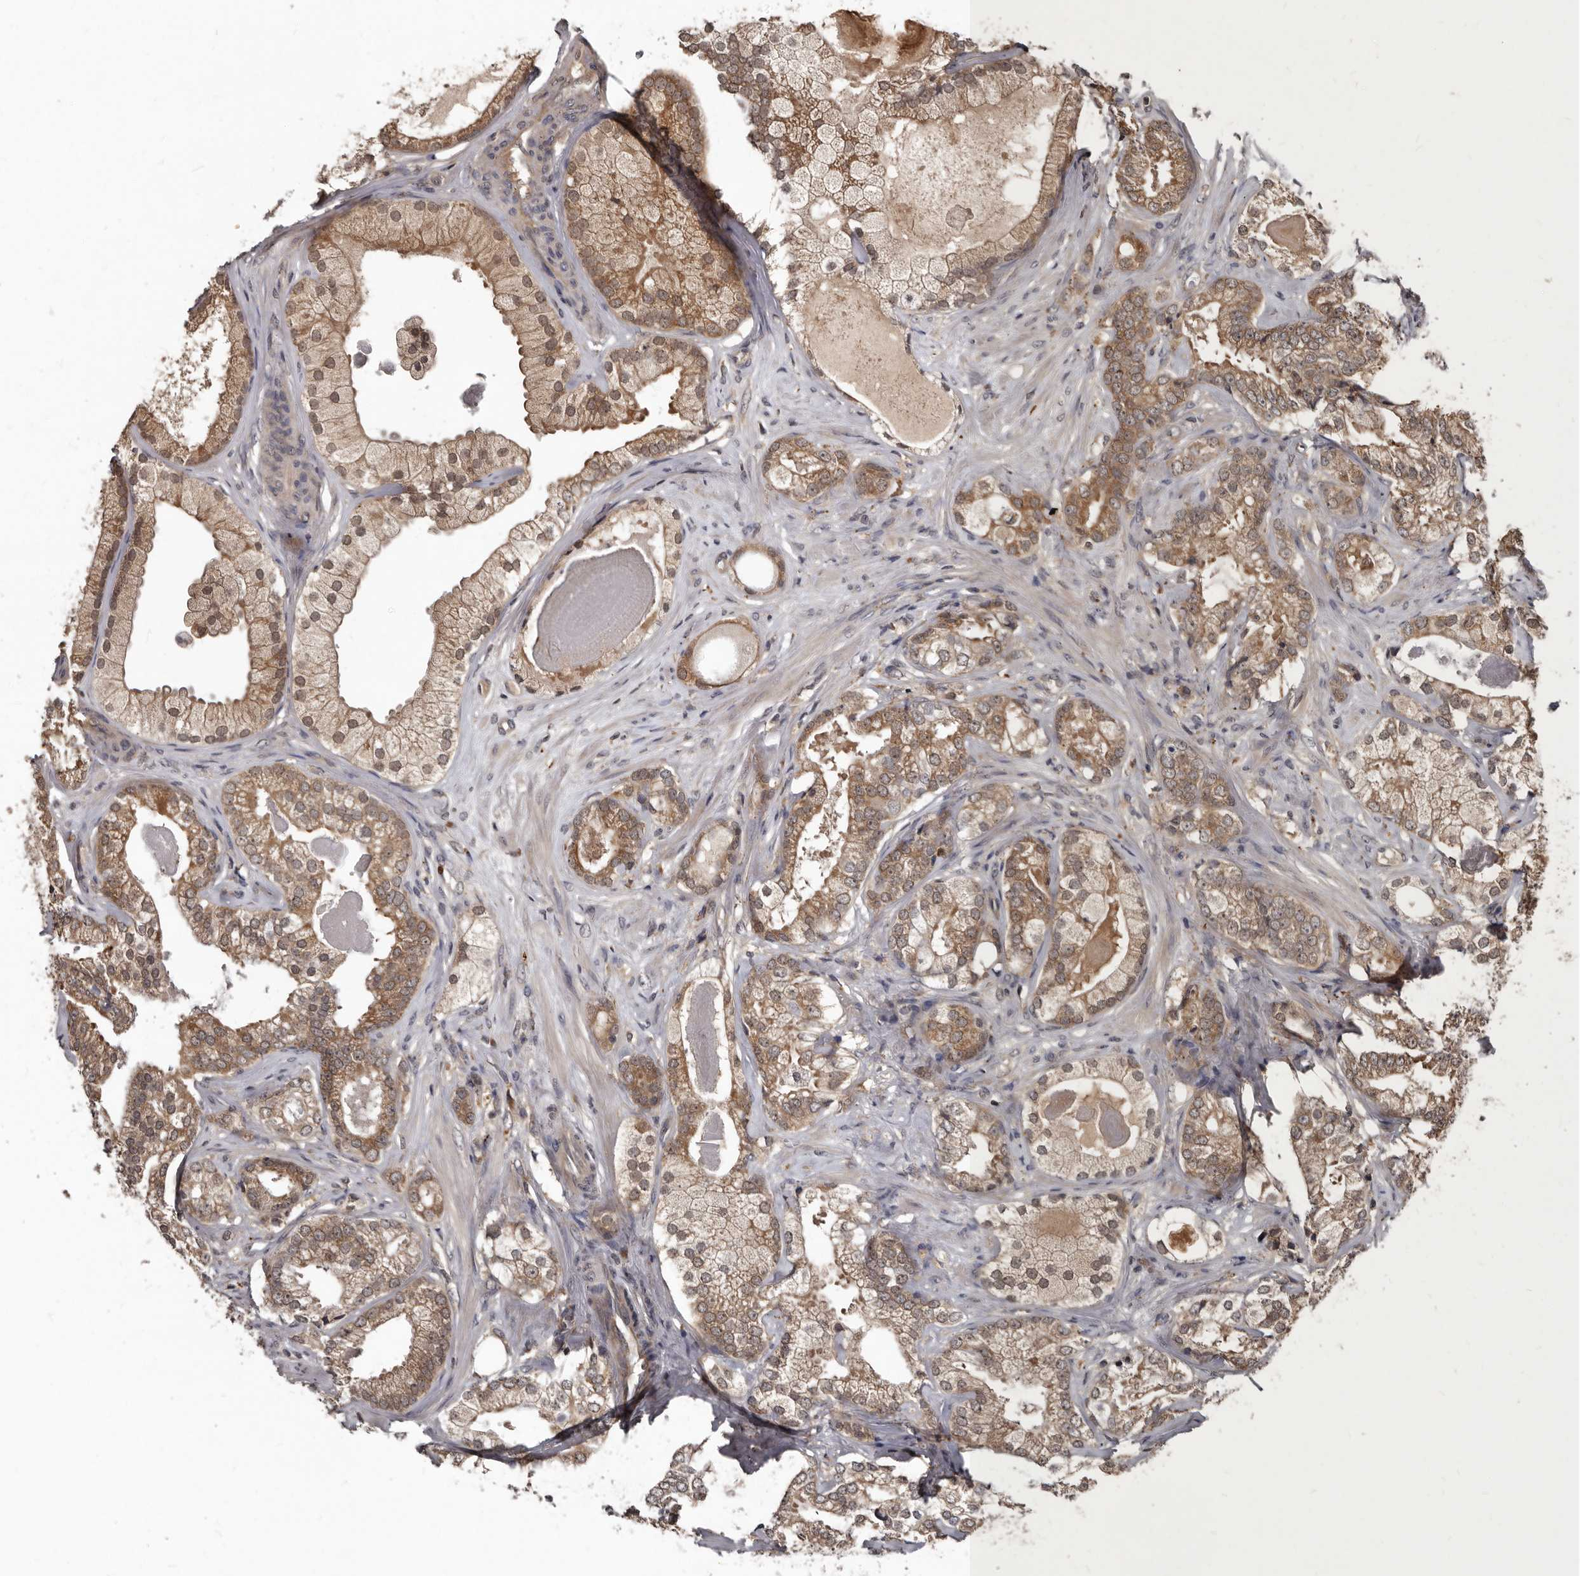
{"staining": {"intensity": "moderate", "quantity": ">75%", "location": "cytoplasmic/membranous"}, "tissue": "prostate cancer", "cell_type": "Tumor cells", "image_type": "cancer", "snomed": [{"axis": "morphology", "description": "Normal morphology"}, {"axis": "morphology", "description": "Adenocarcinoma, Low grade"}, {"axis": "topography", "description": "Prostate"}], "caption": "Adenocarcinoma (low-grade) (prostate) tissue exhibits moderate cytoplasmic/membranous staining in about >75% of tumor cells, visualized by immunohistochemistry. (DAB (3,3'-diaminobenzidine) = brown stain, brightfield microscopy at high magnification).", "gene": "PMVK", "patient": {"sex": "male", "age": 72}}